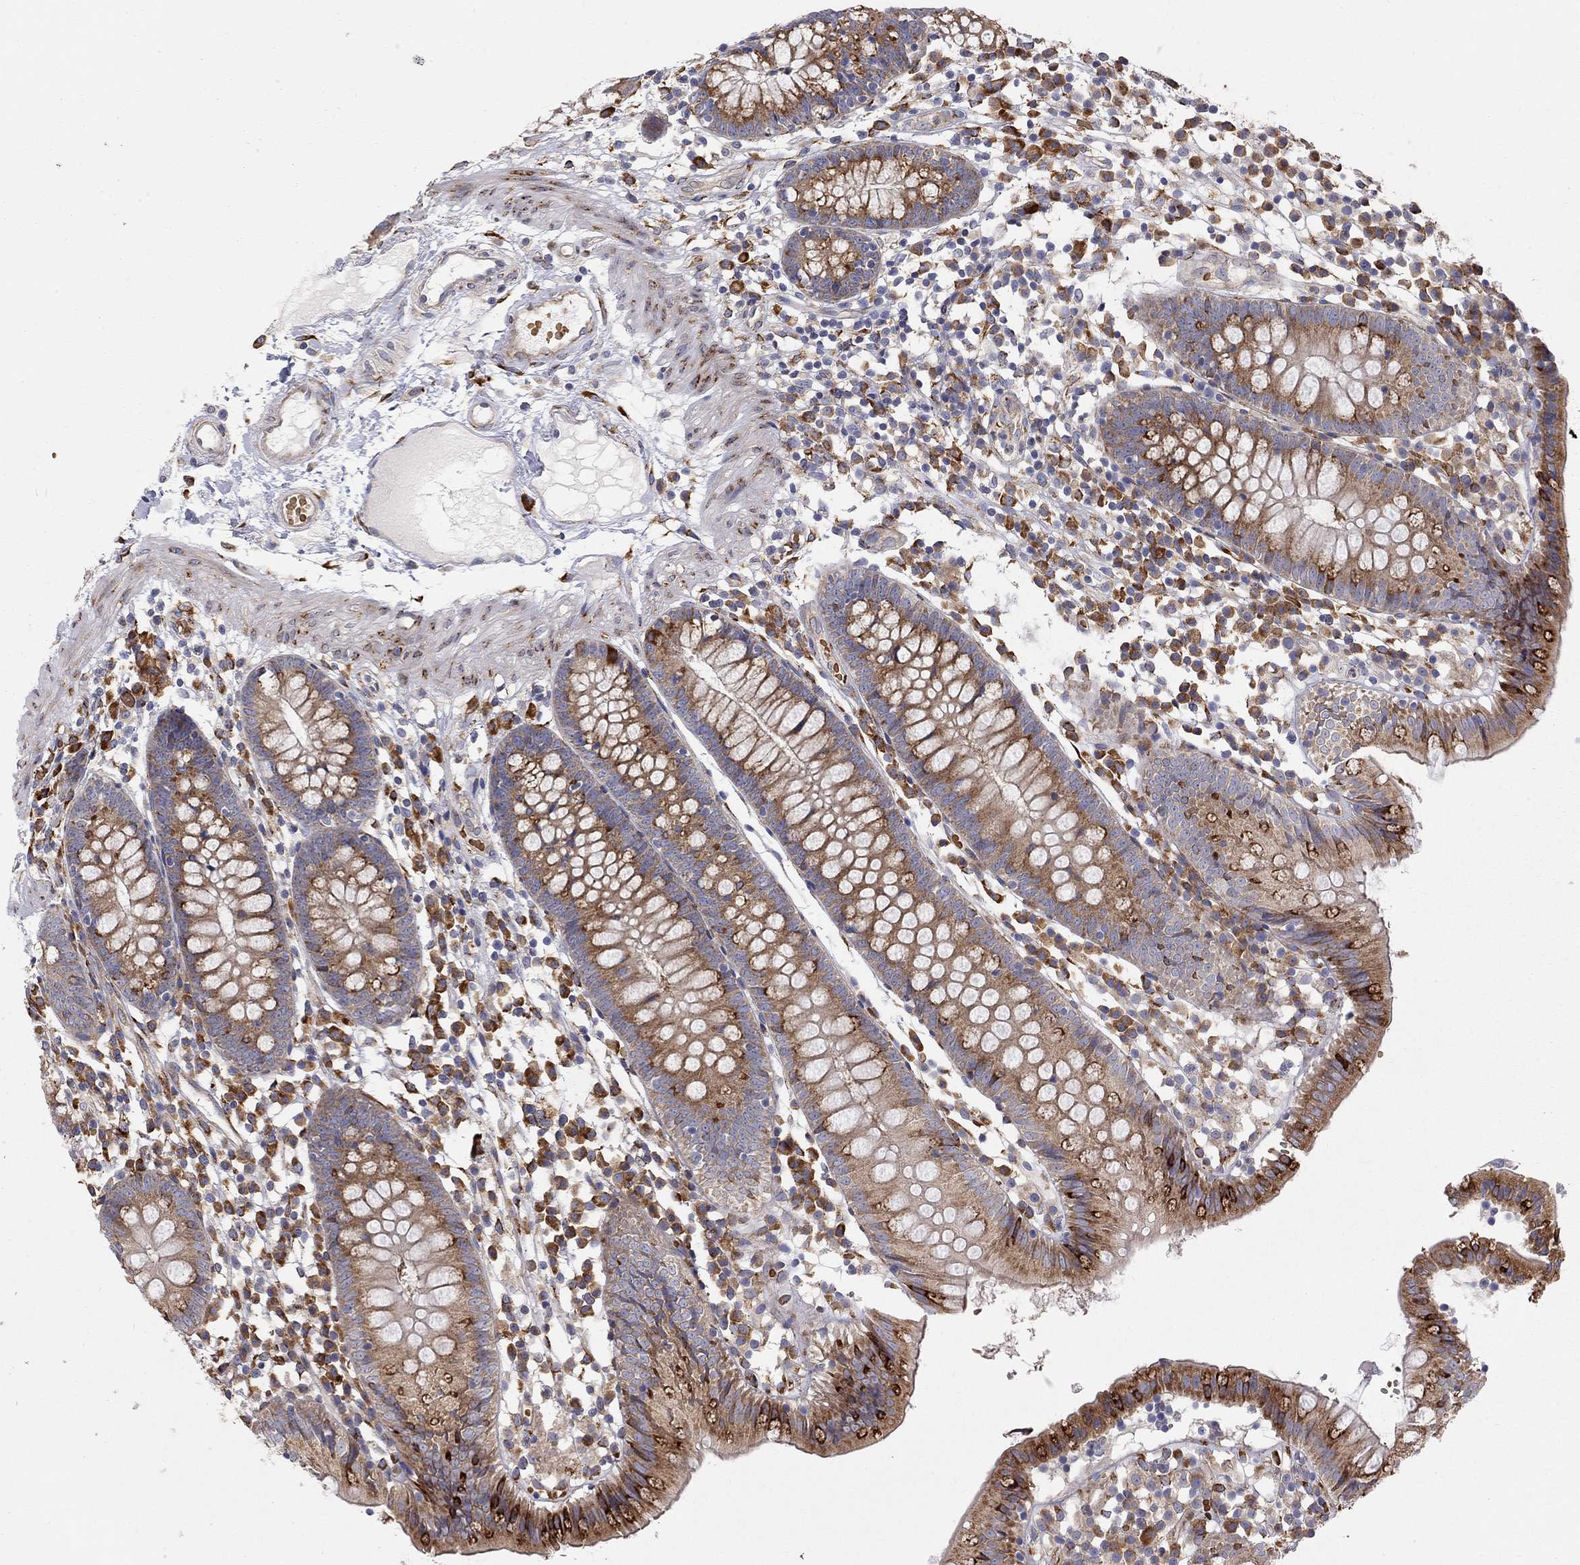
{"staining": {"intensity": "negative", "quantity": "none", "location": "none"}, "tissue": "colon", "cell_type": "Endothelial cells", "image_type": "normal", "snomed": [{"axis": "morphology", "description": "Normal tissue, NOS"}, {"axis": "topography", "description": "Rectum"}], "caption": "DAB immunohistochemical staining of benign human colon shows no significant staining in endothelial cells.", "gene": "CASTOR1", "patient": {"sex": "male", "age": 70}}